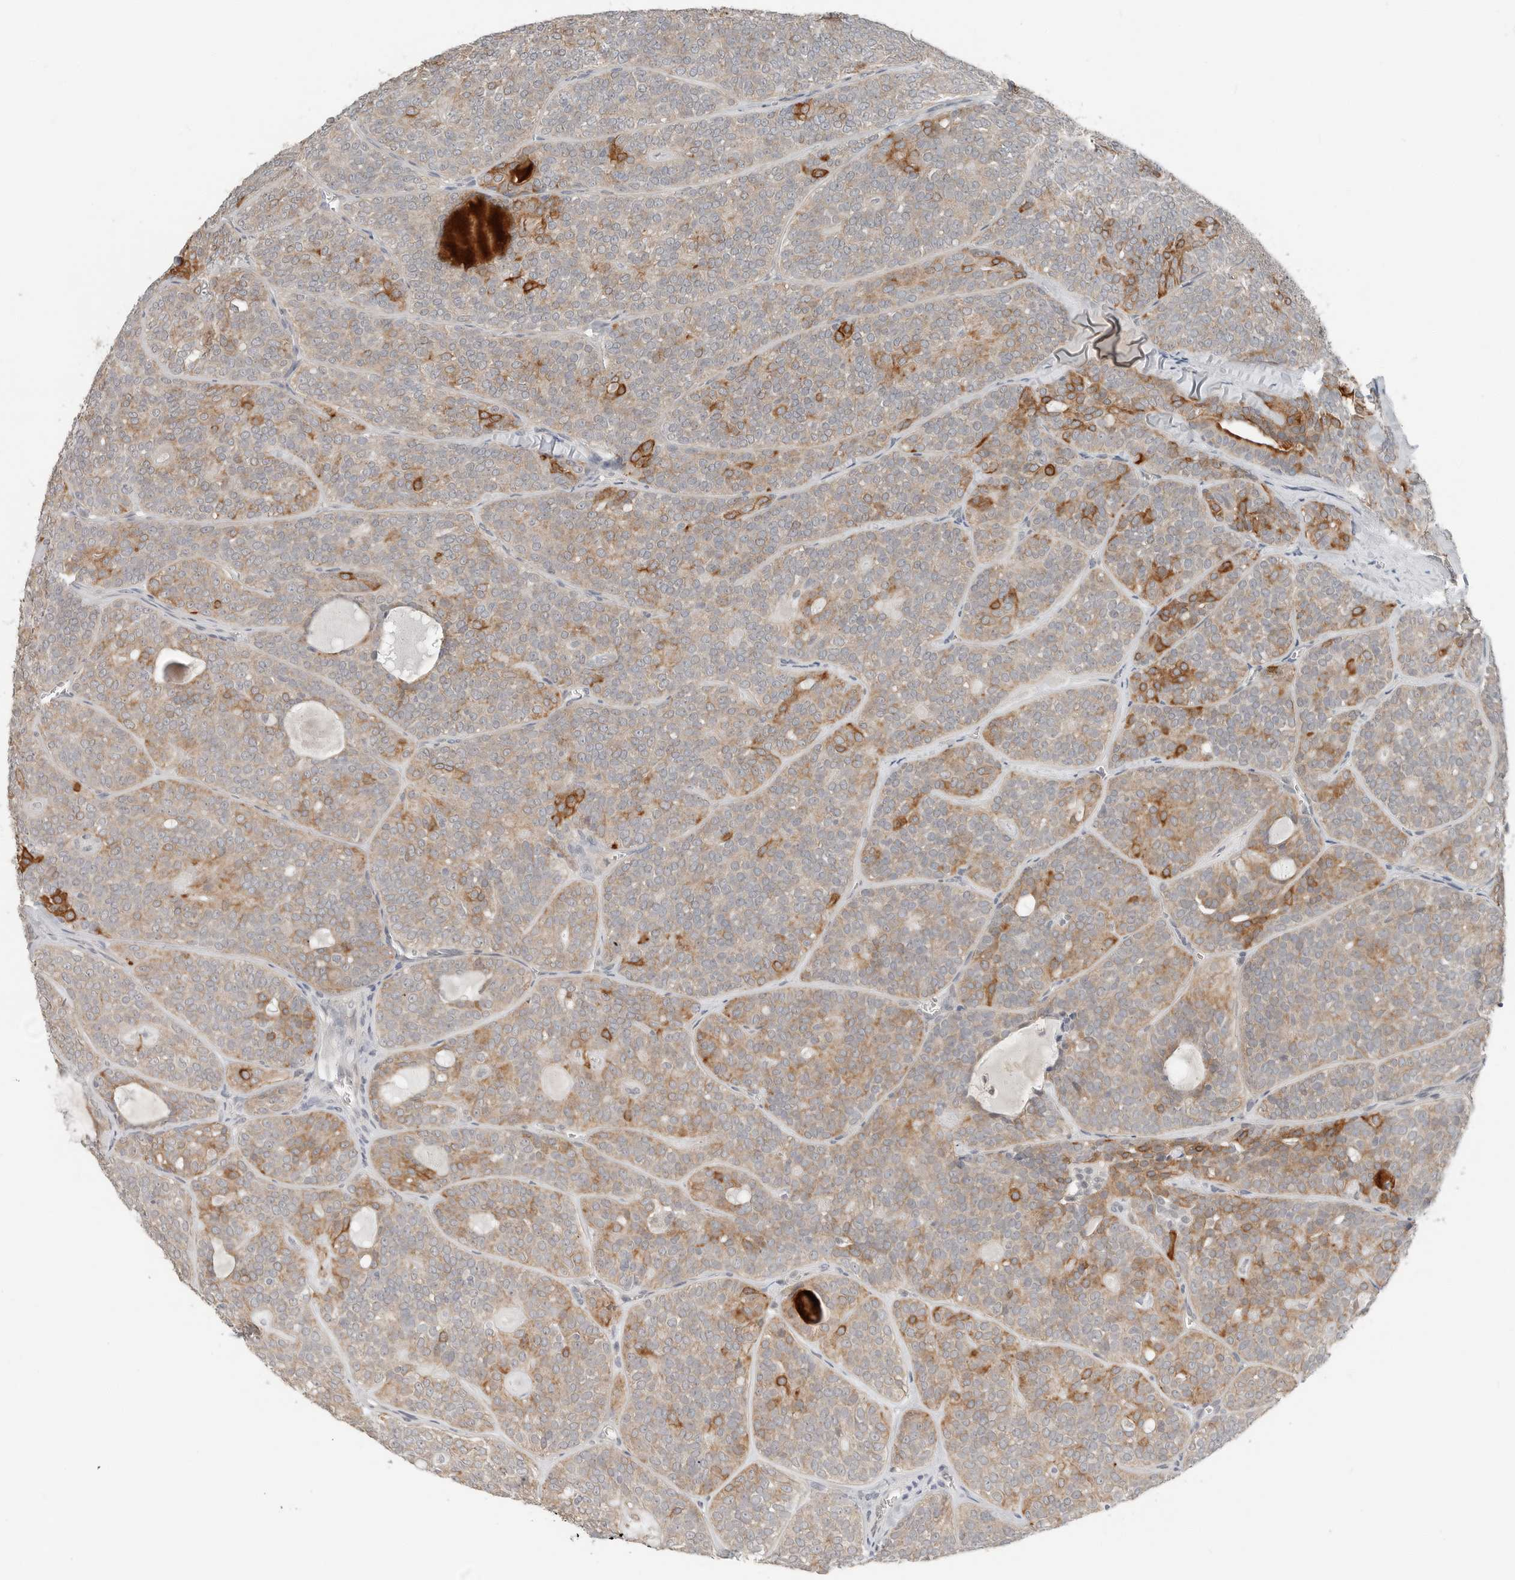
{"staining": {"intensity": "moderate", "quantity": "25%-75%", "location": "cytoplasmic/membranous"}, "tissue": "head and neck cancer", "cell_type": "Tumor cells", "image_type": "cancer", "snomed": [{"axis": "morphology", "description": "Adenocarcinoma, NOS"}, {"axis": "topography", "description": "Head-Neck"}], "caption": "Immunohistochemistry micrograph of neoplastic tissue: head and neck cancer stained using IHC demonstrates medium levels of moderate protein expression localized specifically in the cytoplasmic/membranous of tumor cells, appearing as a cytoplasmic/membranous brown color.", "gene": "FCRLB", "patient": {"sex": "male", "age": 66}}